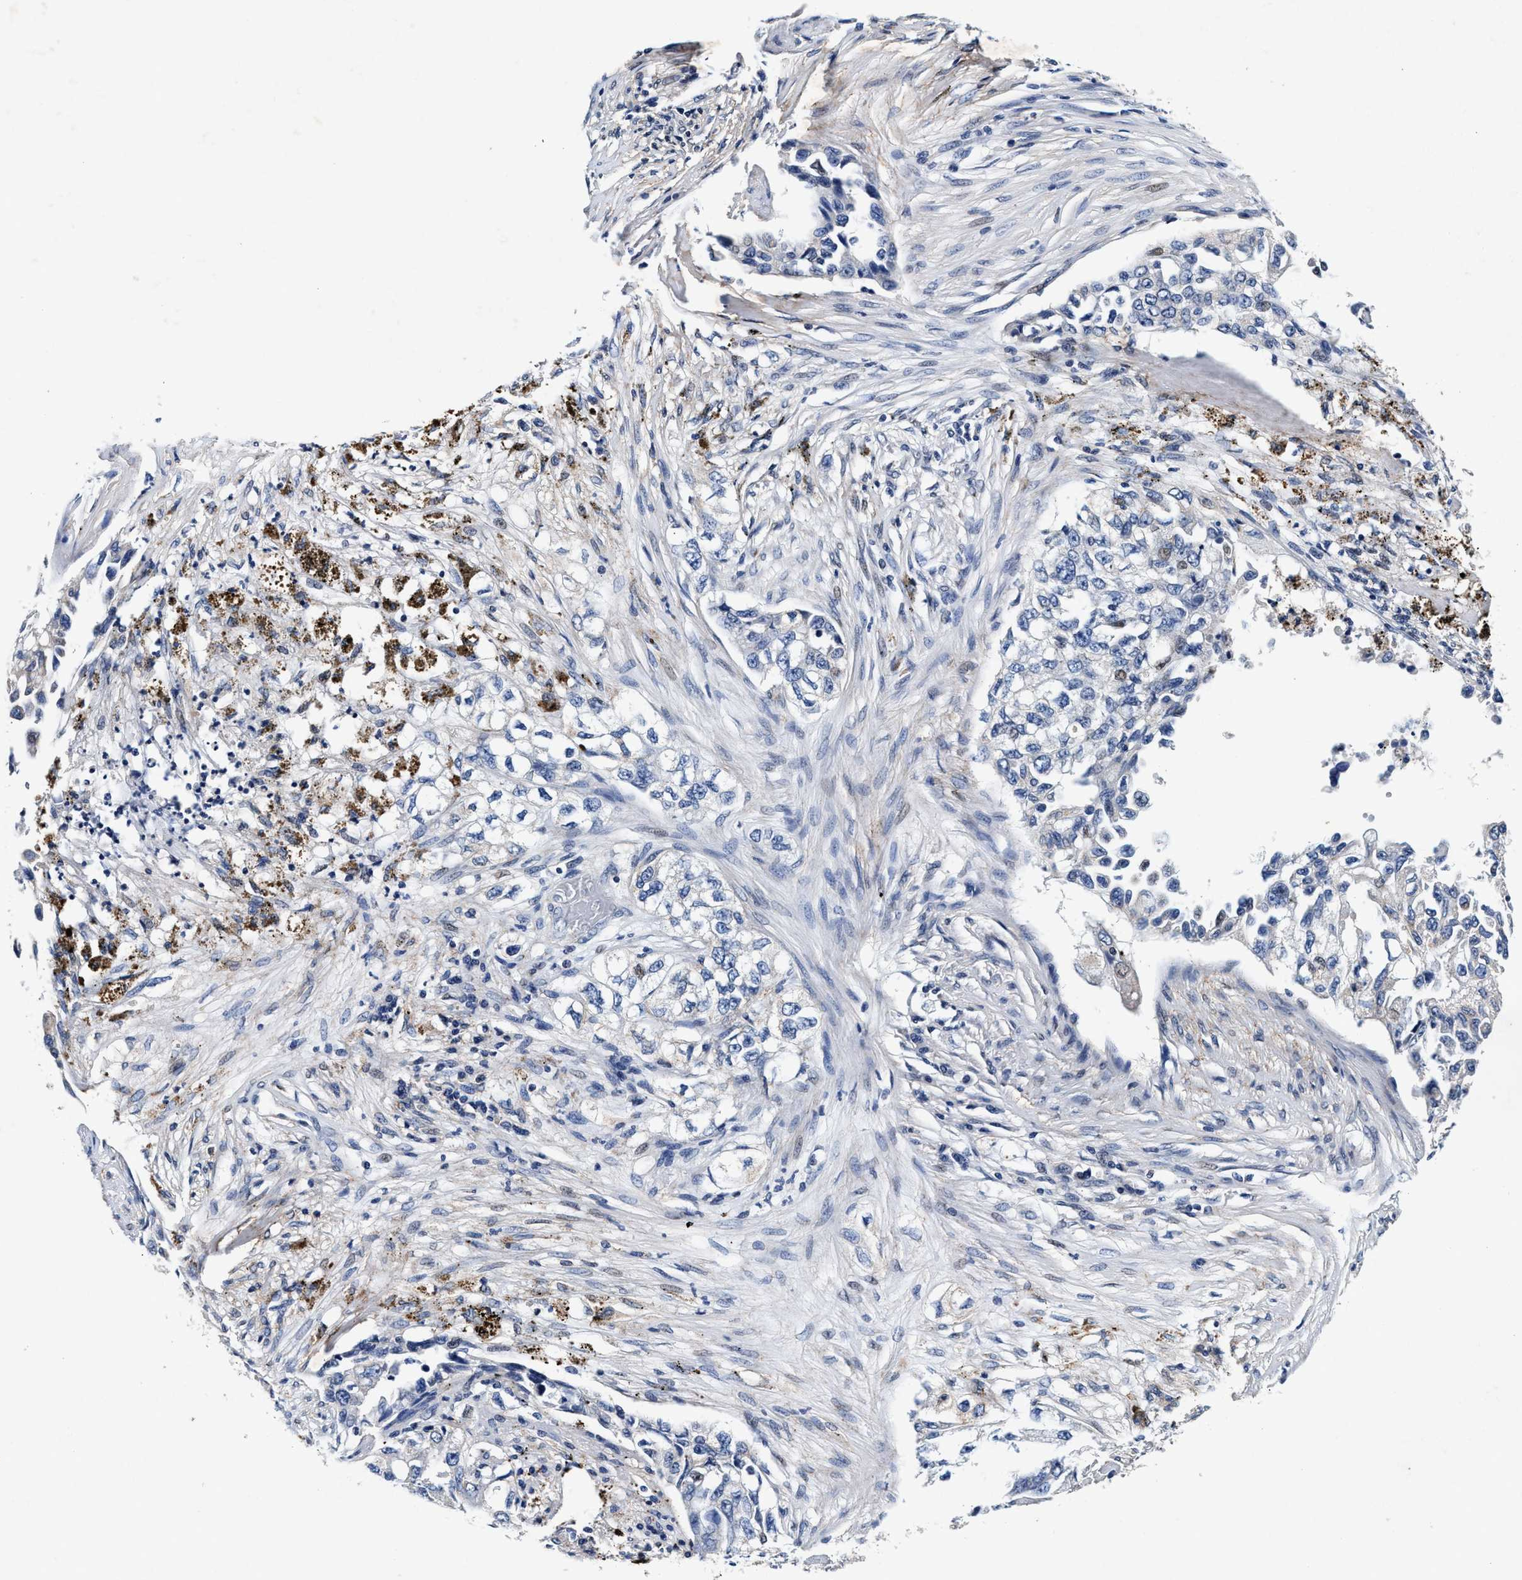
{"staining": {"intensity": "negative", "quantity": "none", "location": "none"}, "tissue": "lung cancer", "cell_type": "Tumor cells", "image_type": "cancer", "snomed": [{"axis": "morphology", "description": "Adenocarcinoma, NOS"}, {"axis": "topography", "description": "Lung"}], "caption": "Lung cancer was stained to show a protein in brown. There is no significant expression in tumor cells. (DAB immunohistochemistry with hematoxylin counter stain).", "gene": "SLC8A1", "patient": {"sex": "female", "age": 51}}